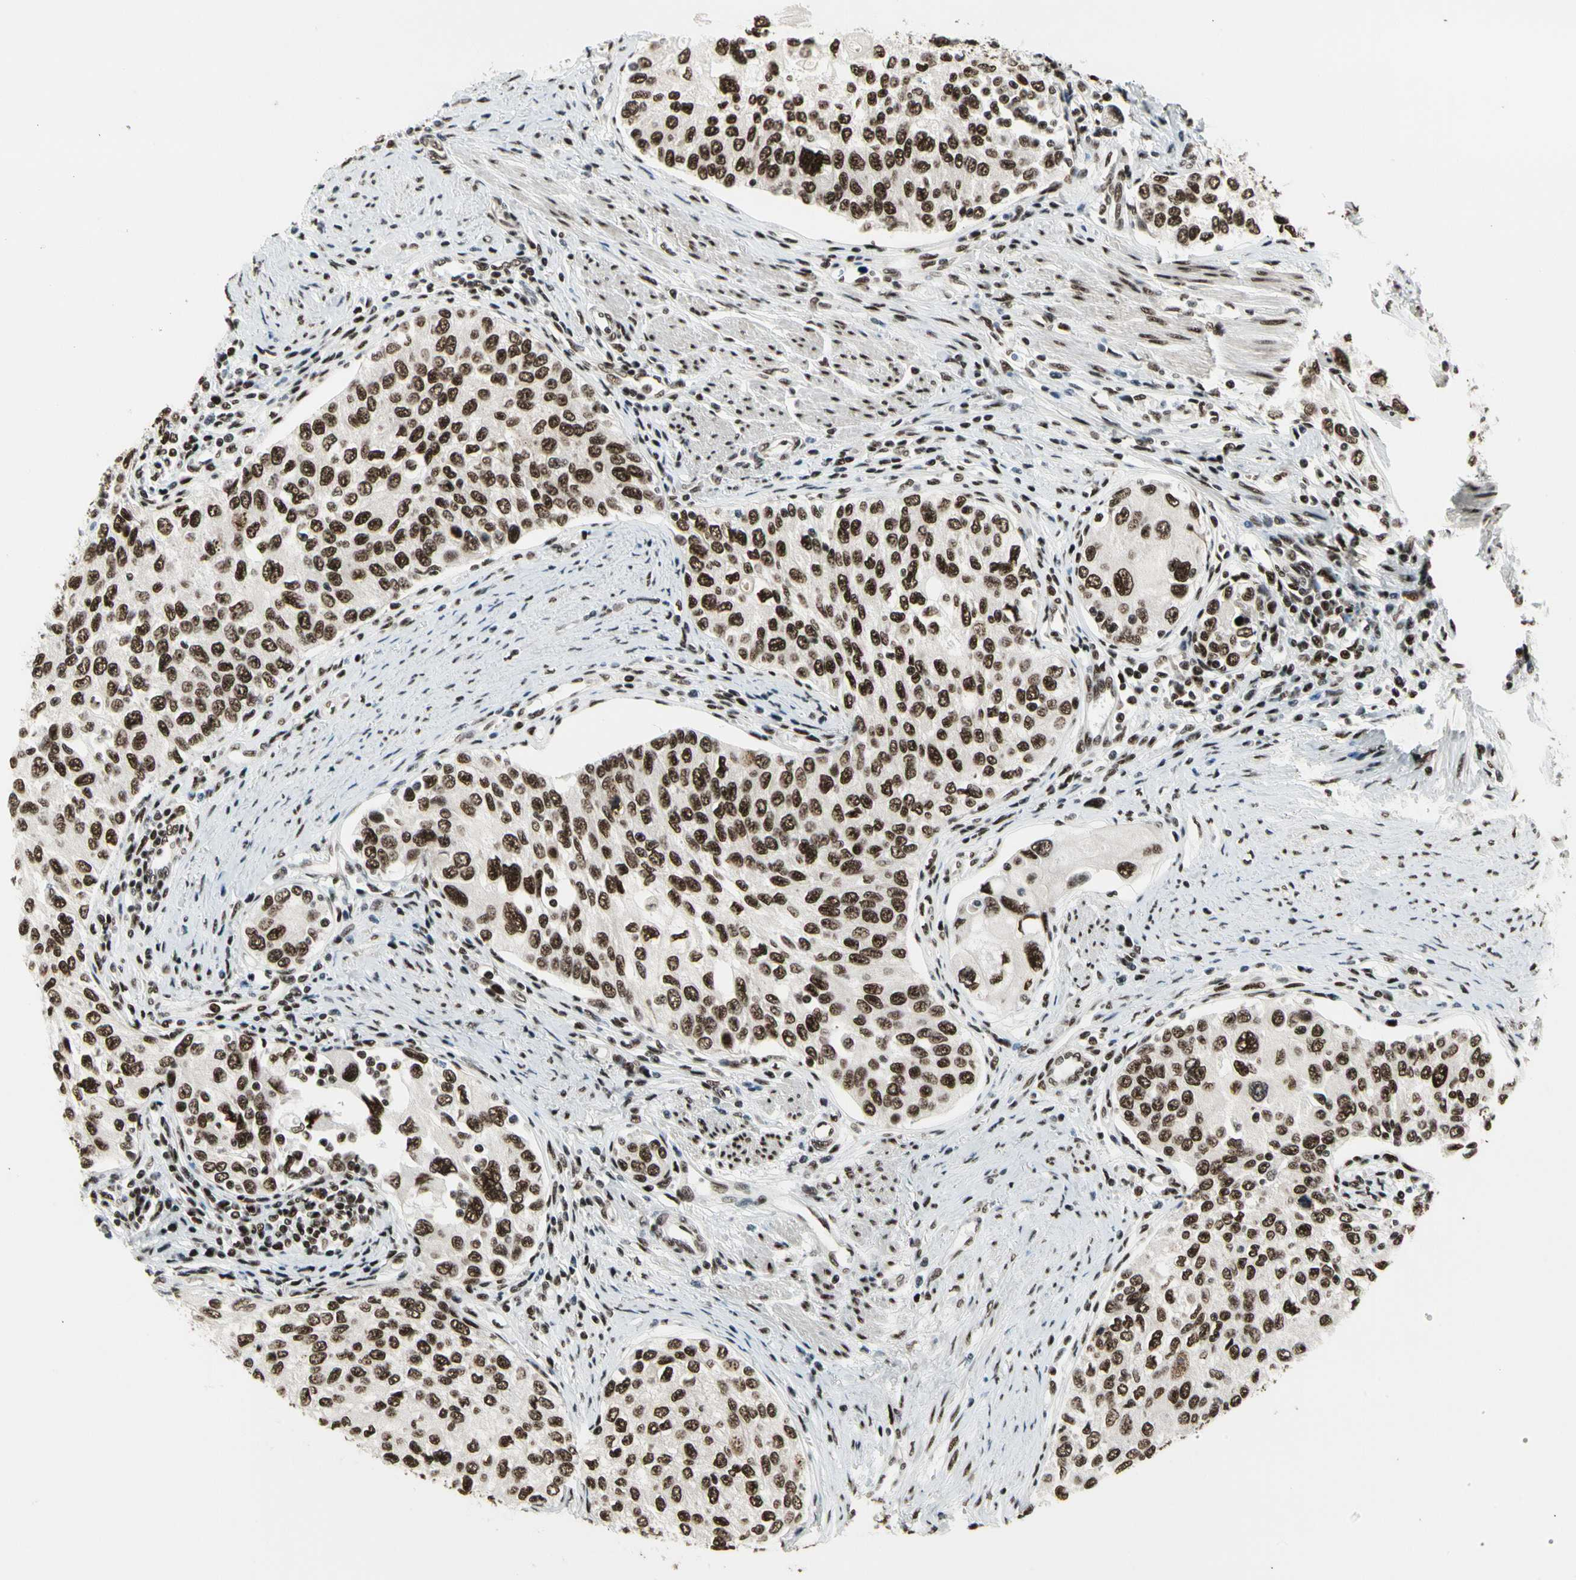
{"staining": {"intensity": "strong", "quantity": ">75%", "location": "nuclear"}, "tissue": "urothelial cancer", "cell_type": "Tumor cells", "image_type": "cancer", "snomed": [{"axis": "morphology", "description": "Urothelial carcinoma, High grade"}, {"axis": "topography", "description": "Urinary bladder"}], "caption": "Immunohistochemistry (IHC) (DAB (3,3'-diaminobenzidine)) staining of urothelial cancer displays strong nuclear protein positivity in approximately >75% of tumor cells.", "gene": "SRSF11", "patient": {"sex": "female", "age": 56}}